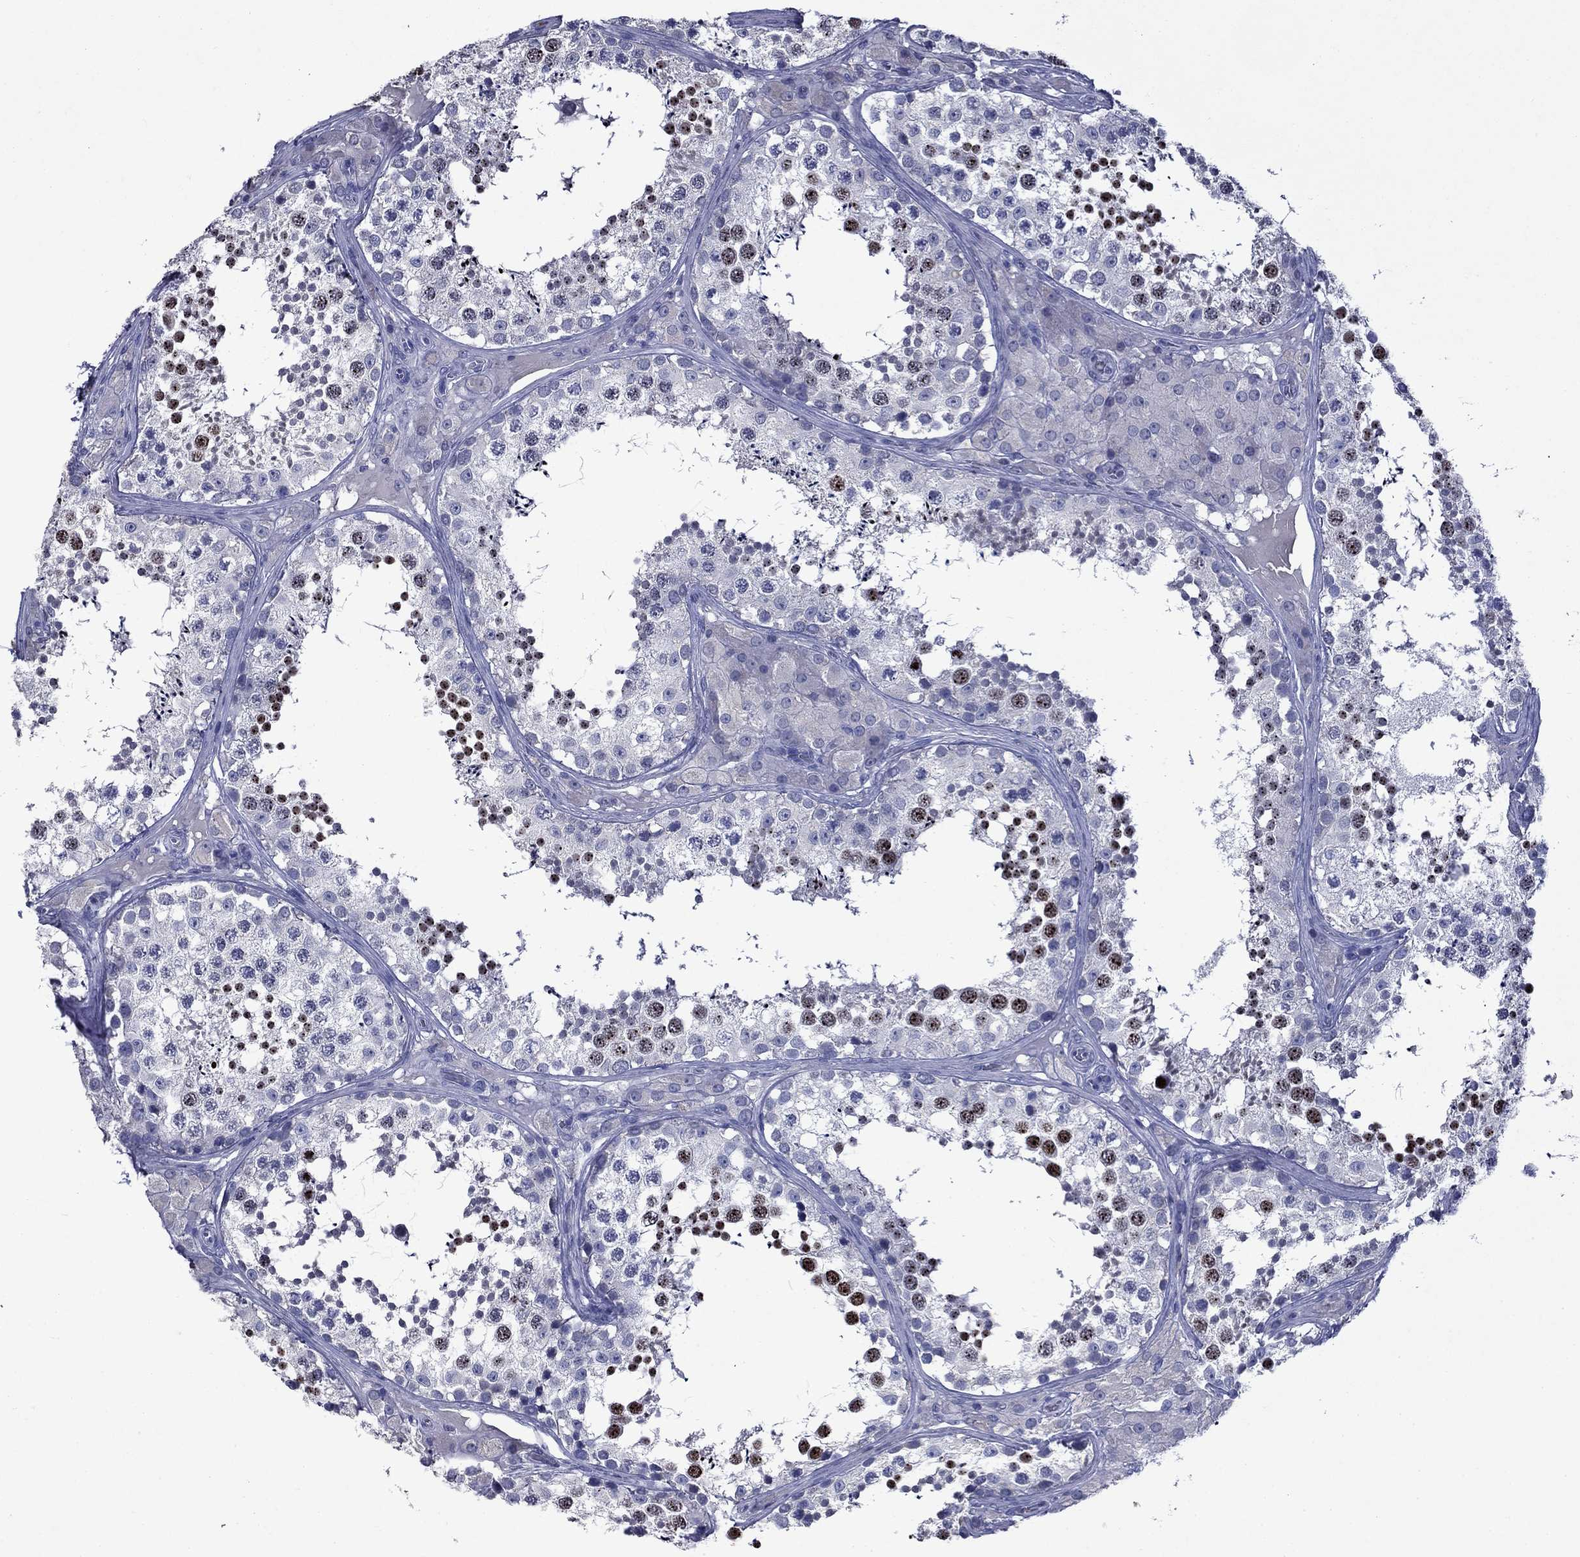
{"staining": {"intensity": "strong", "quantity": "<25%", "location": "nuclear"}, "tissue": "testis", "cell_type": "Cells in seminiferous ducts", "image_type": "normal", "snomed": [{"axis": "morphology", "description": "Normal tissue, NOS"}, {"axis": "topography", "description": "Testis"}], "caption": "Testis stained with immunohistochemistry demonstrates strong nuclear staining in approximately <25% of cells in seminiferous ducts.", "gene": "IRF5", "patient": {"sex": "male", "age": 34}}